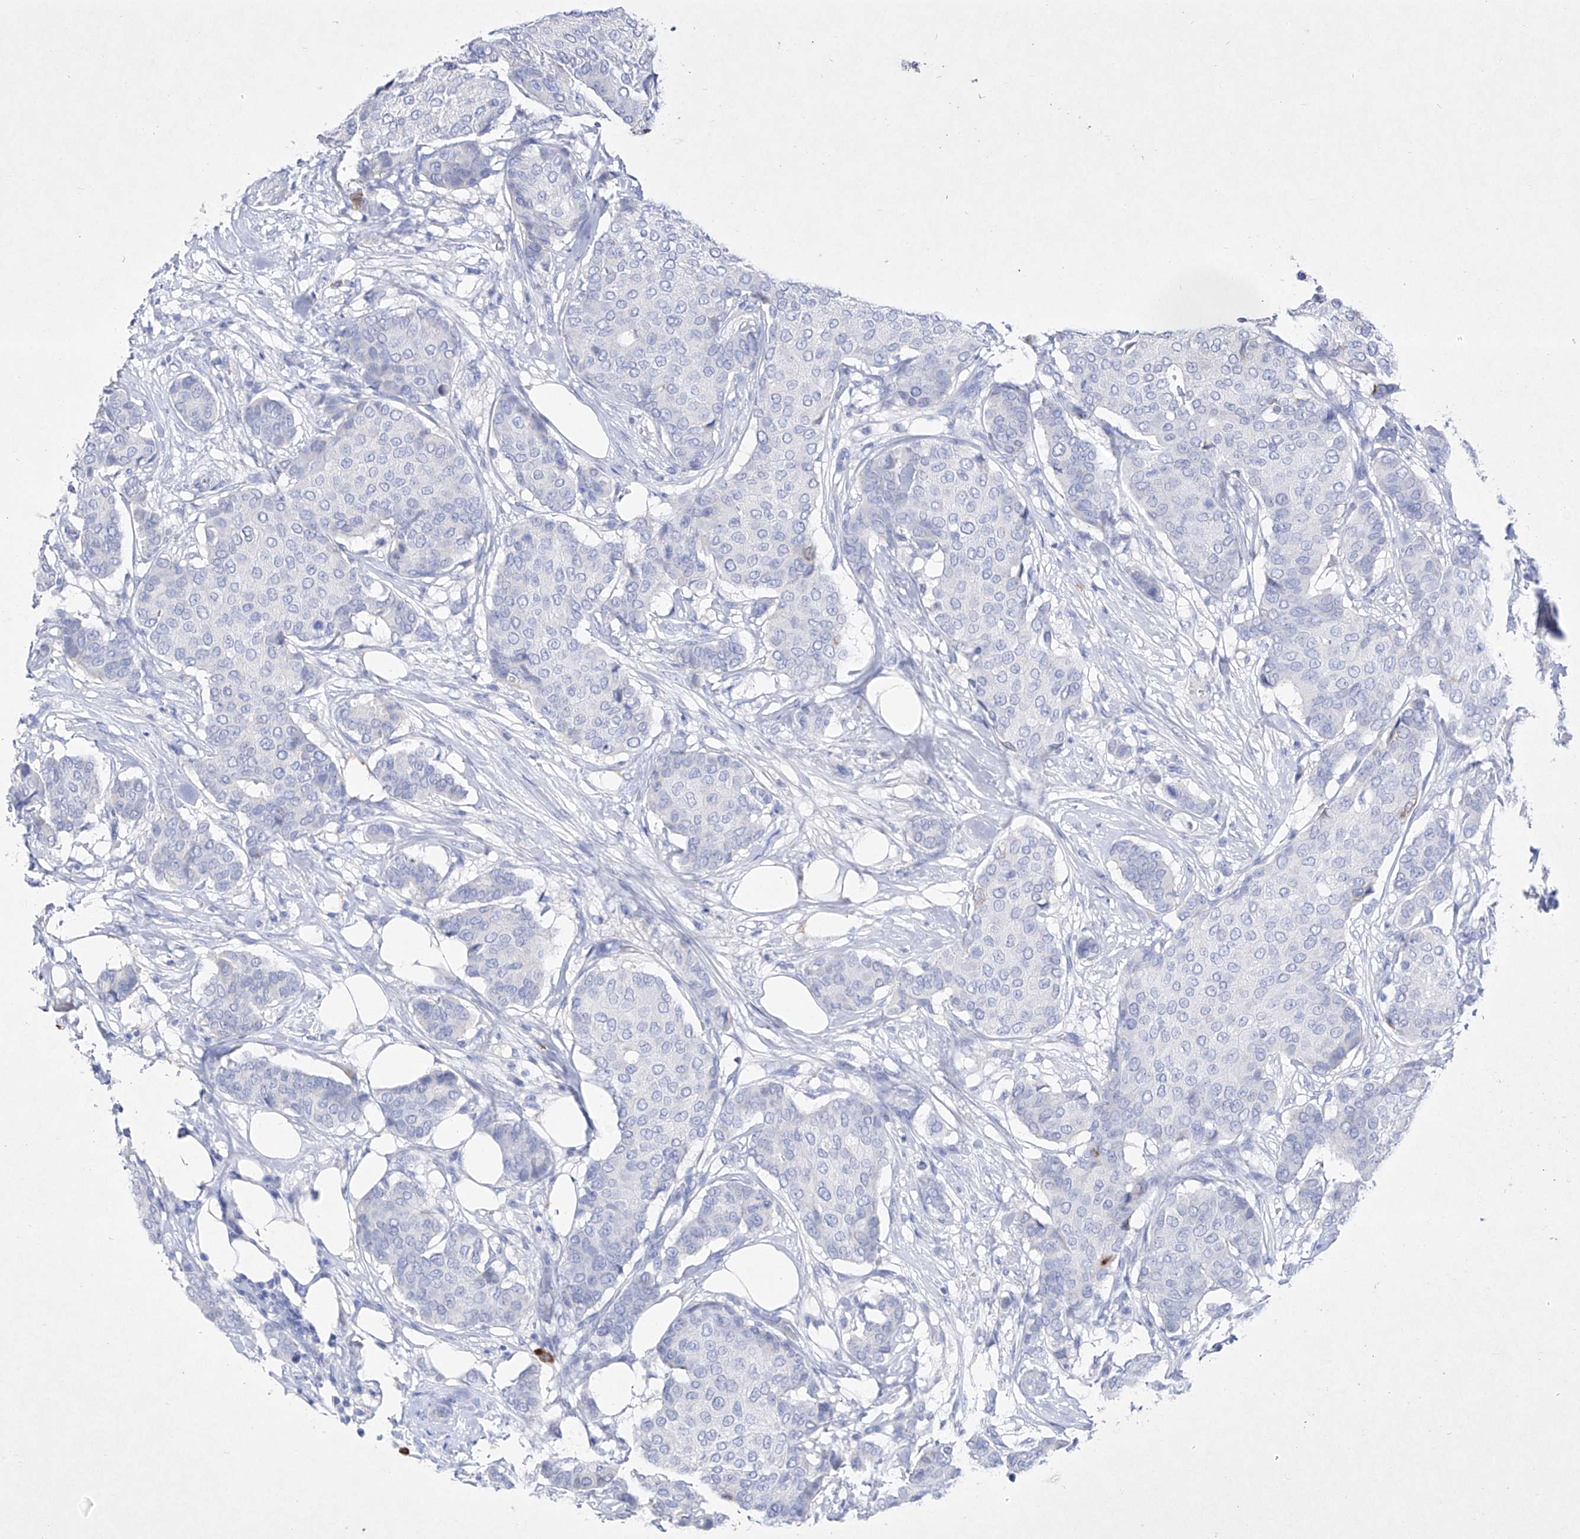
{"staining": {"intensity": "negative", "quantity": "none", "location": "none"}, "tissue": "breast cancer", "cell_type": "Tumor cells", "image_type": "cancer", "snomed": [{"axis": "morphology", "description": "Duct carcinoma"}, {"axis": "topography", "description": "Breast"}], "caption": "Breast infiltrating ductal carcinoma was stained to show a protein in brown. There is no significant expression in tumor cells.", "gene": "TM7SF2", "patient": {"sex": "female", "age": 75}}